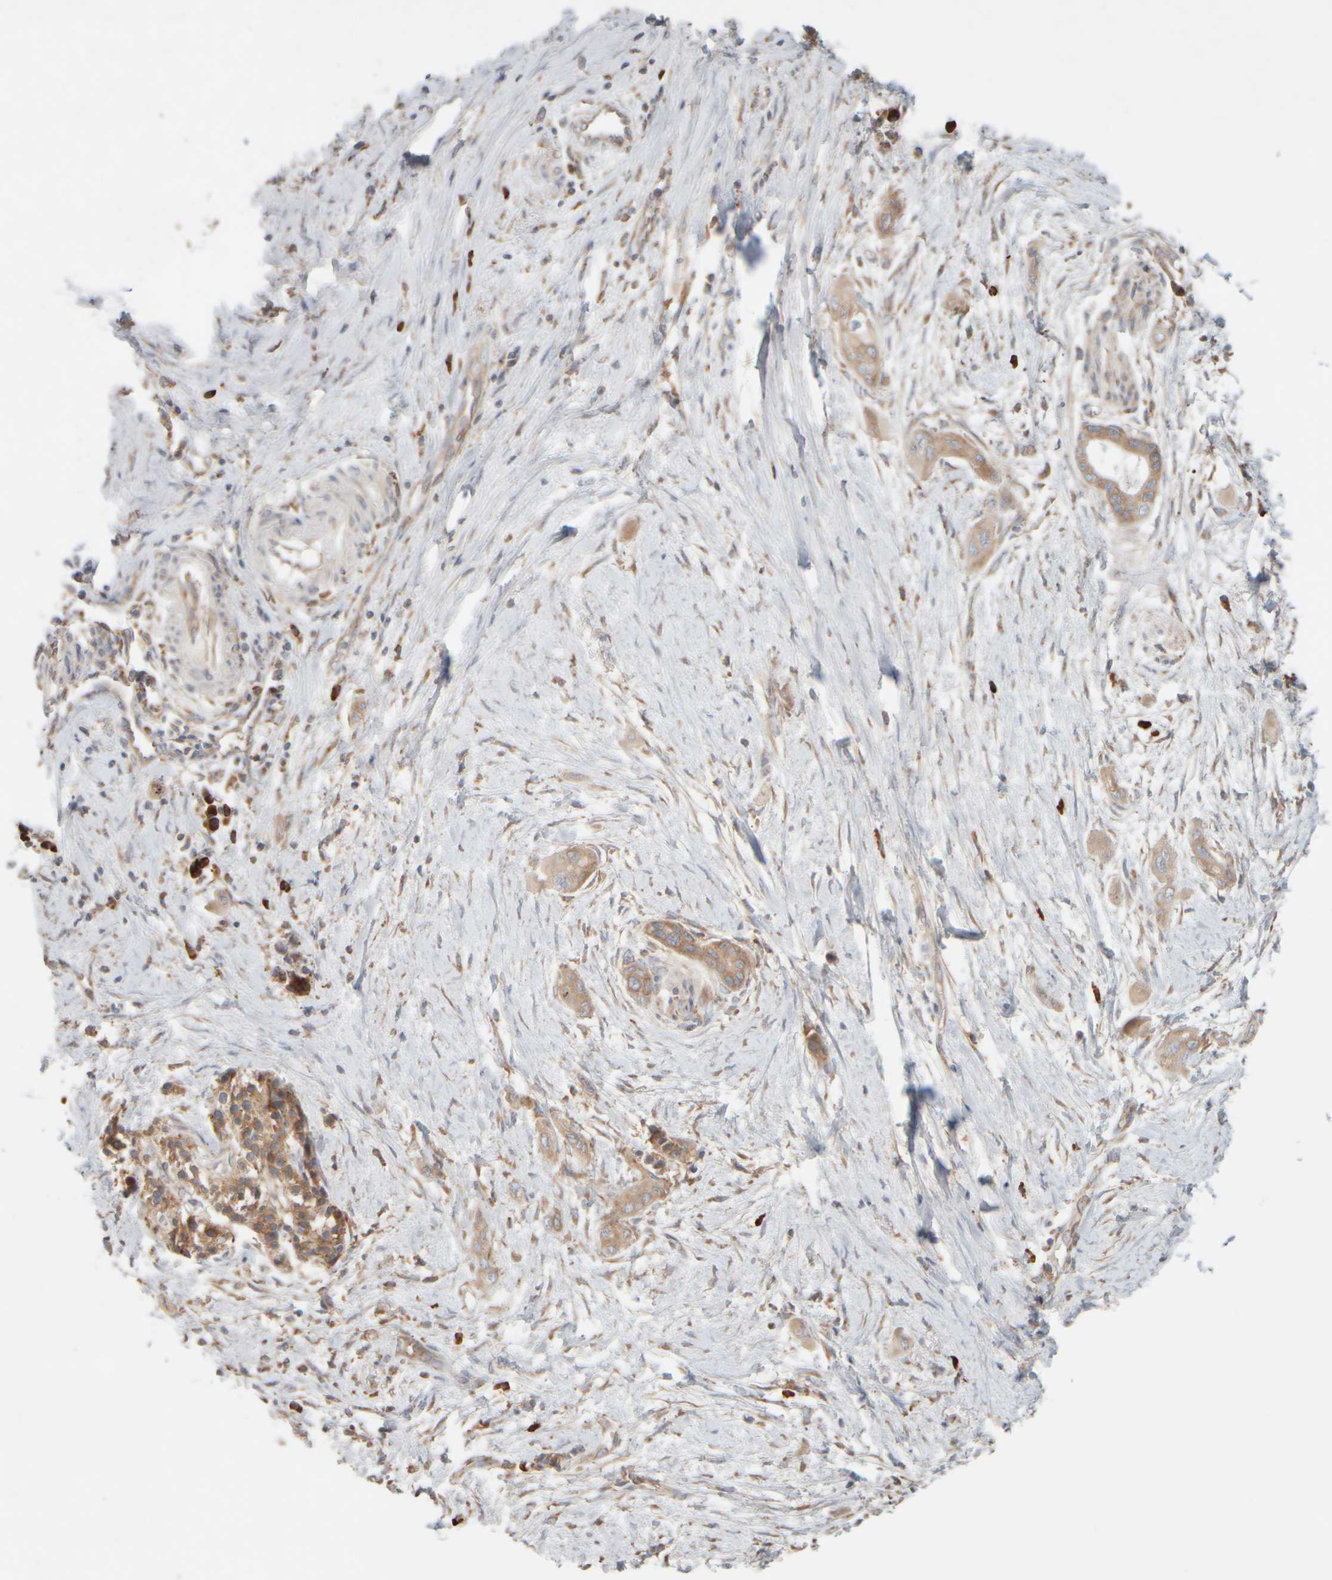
{"staining": {"intensity": "moderate", "quantity": ">75%", "location": "cytoplasmic/membranous"}, "tissue": "pancreatic cancer", "cell_type": "Tumor cells", "image_type": "cancer", "snomed": [{"axis": "morphology", "description": "Adenocarcinoma, NOS"}, {"axis": "topography", "description": "Pancreas"}], "caption": "This is an image of immunohistochemistry (IHC) staining of pancreatic adenocarcinoma, which shows moderate positivity in the cytoplasmic/membranous of tumor cells.", "gene": "EIF2B3", "patient": {"sex": "male", "age": 59}}